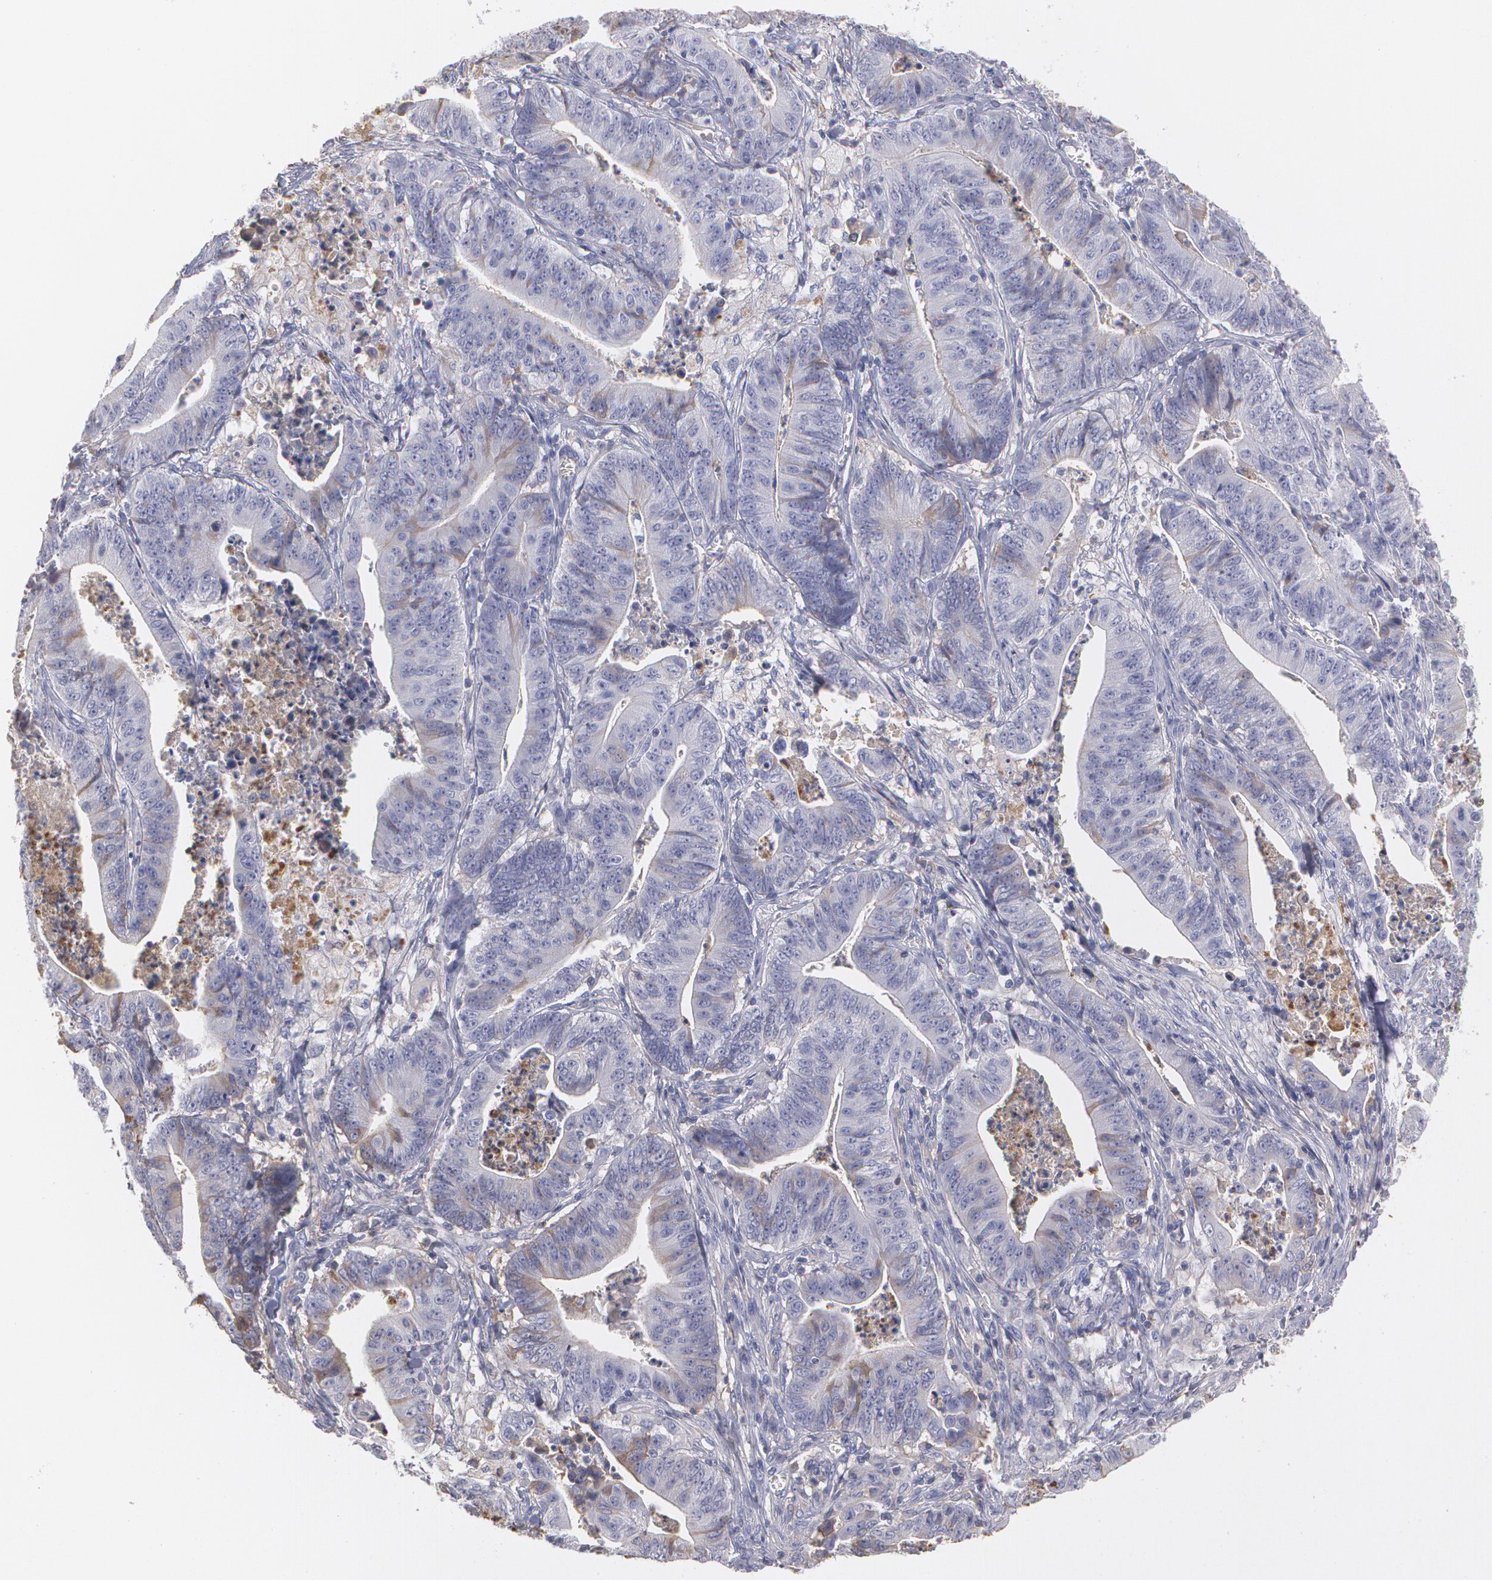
{"staining": {"intensity": "weak", "quantity": "<25%", "location": "cytoplasmic/membranous"}, "tissue": "stomach cancer", "cell_type": "Tumor cells", "image_type": "cancer", "snomed": [{"axis": "morphology", "description": "Adenocarcinoma, NOS"}, {"axis": "topography", "description": "Stomach, lower"}], "caption": "An immunohistochemistry (IHC) histopathology image of stomach cancer is shown. There is no staining in tumor cells of stomach cancer. (DAB immunohistochemistry (IHC) visualized using brightfield microscopy, high magnification).", "gene": "SERPINA1", "patient": {"sex": "female", "age": 86}}